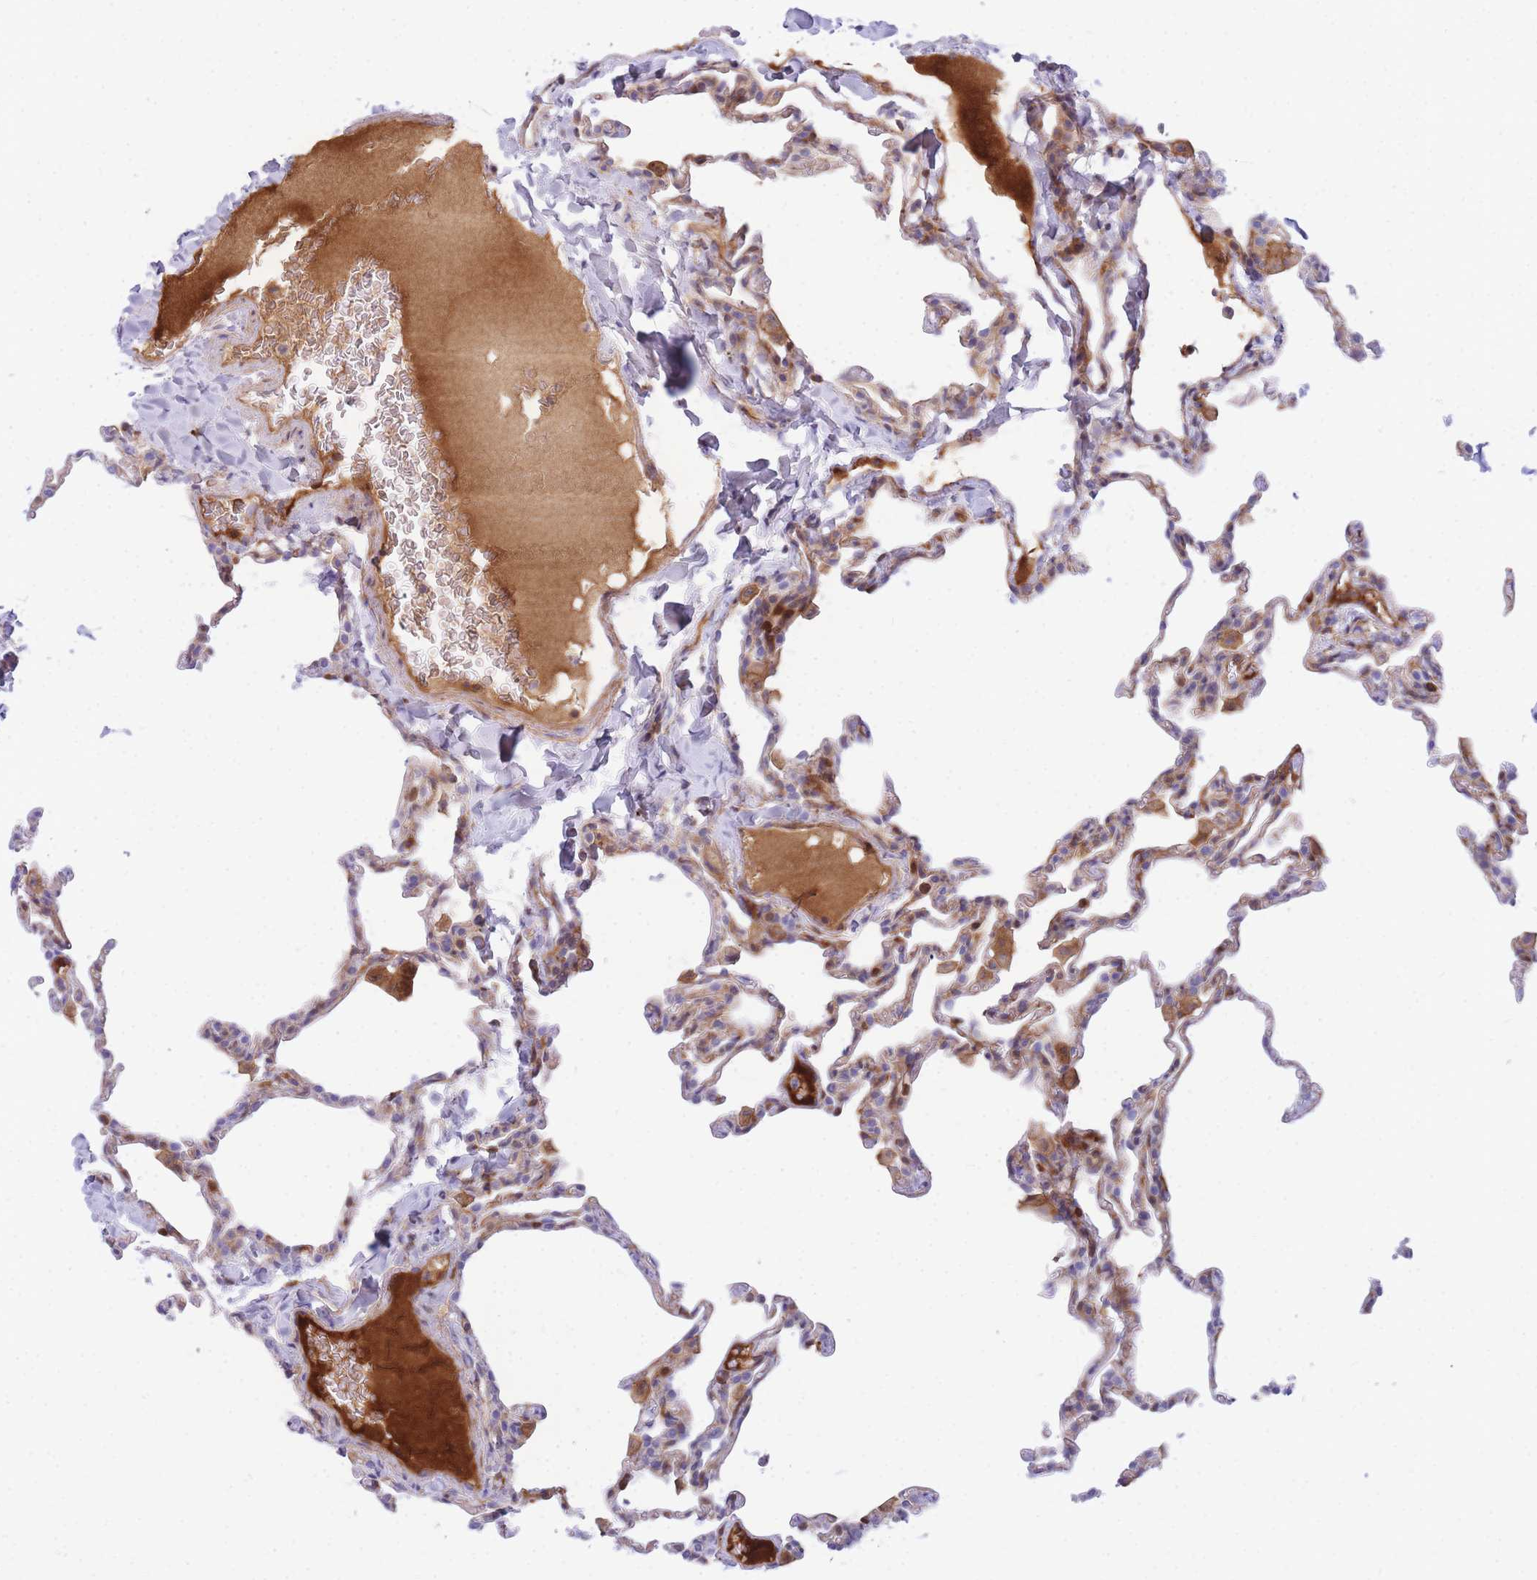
{"staining": {"intensity": "moderate", "quantity": "<25%", "location": "cytoplasmic/membranous"}, "tissue": "lung", "cell_type": "Alveolar cells", "image_type": "normal", "snomed": [{"axis": "morphology", "description": "Normal tissue, NOS"}, {"axis": "topography", "description": "Lung"}], "caption": "Immunohistochemistry image of benign human lung stained for a protein (brown), which shows low levels of moderate cytoplasmic/membranous staining in approximately <25% of alveolar cells.", "gene": "FBN3", "patient": {"sex": "male", "age": 20}}